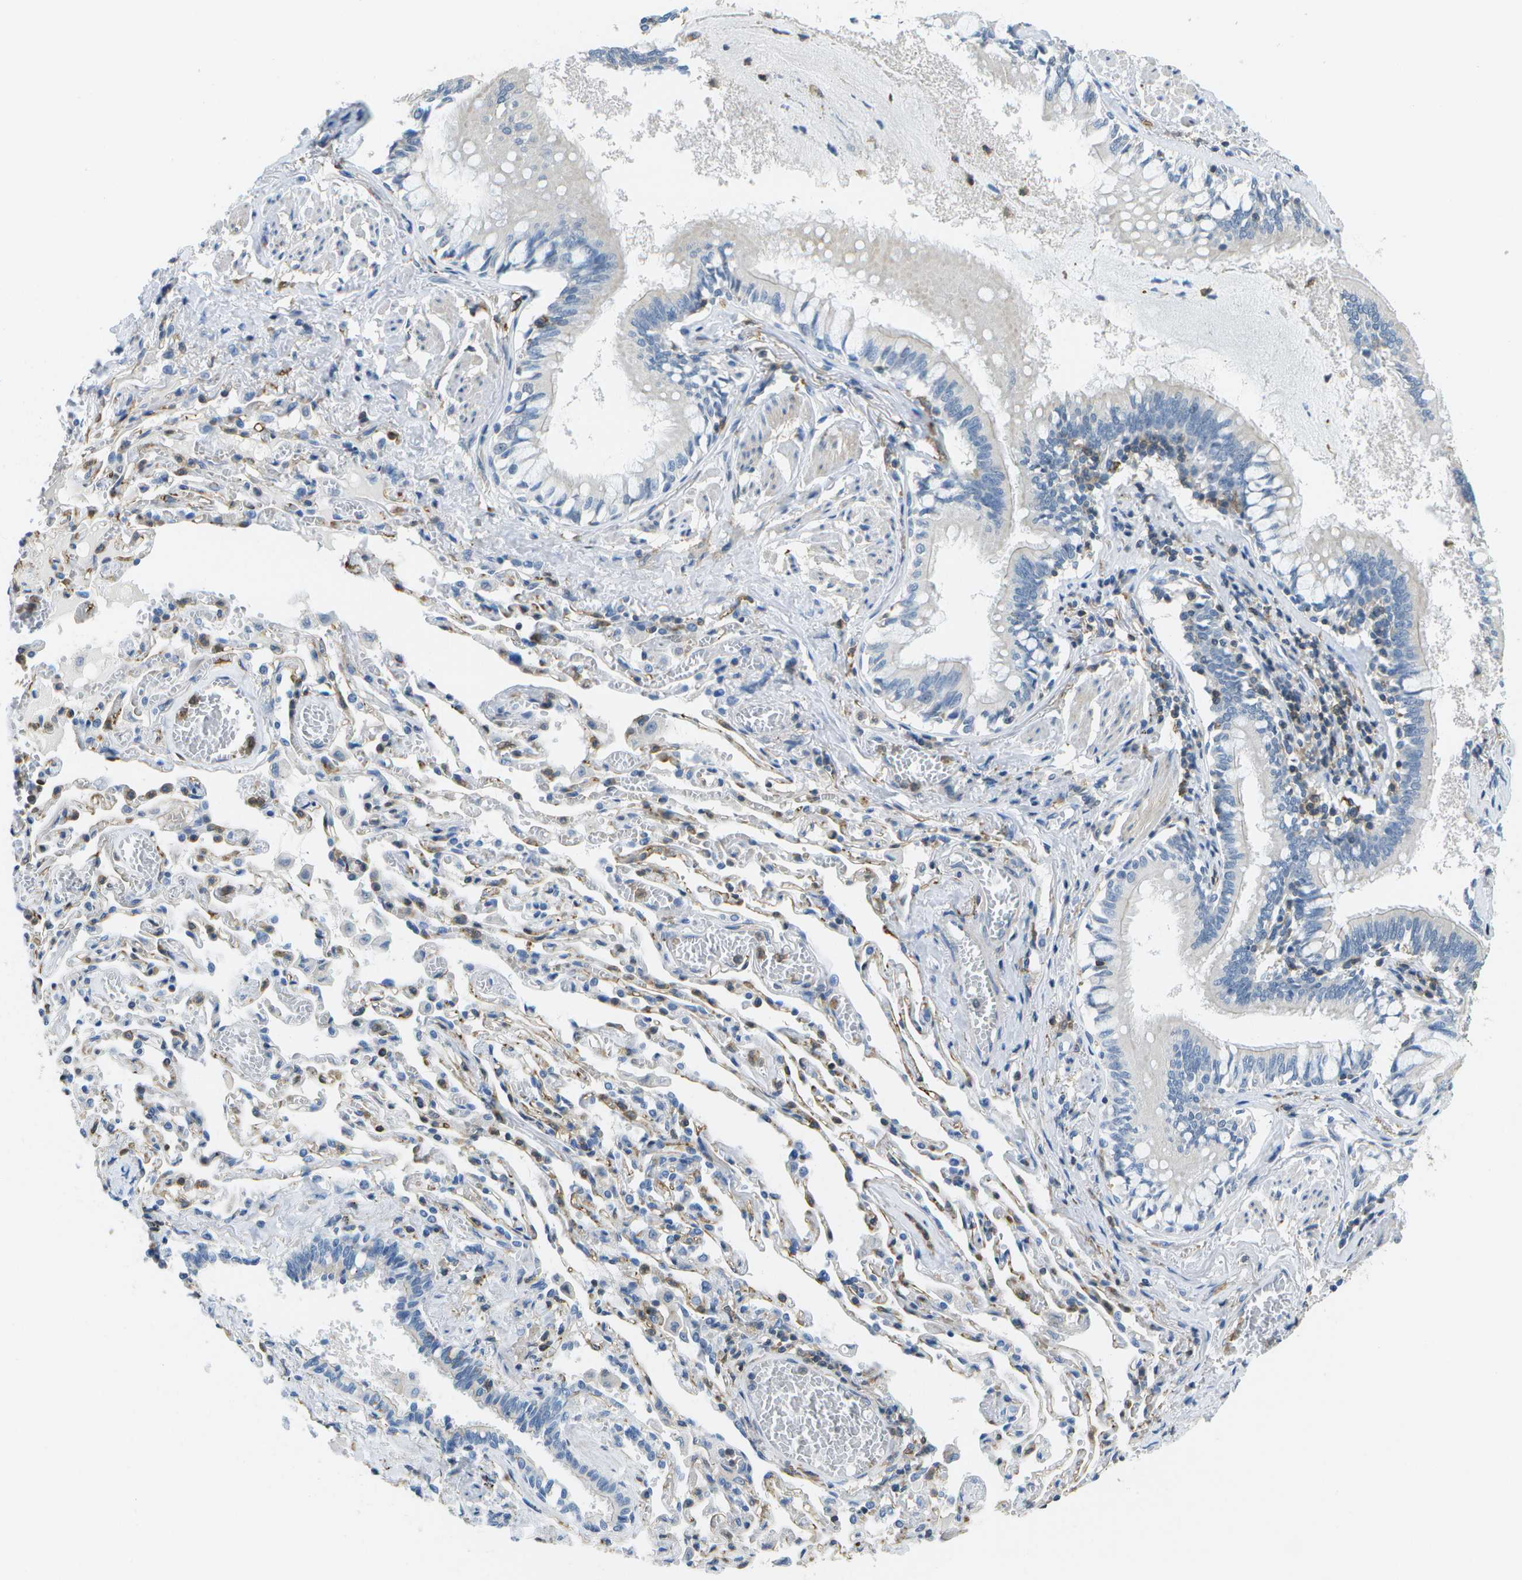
{"staining": {"intensity": "negative", "quantity": "none", "location": "none"}, "tissue": "bronchus", "cell_type": "Respiratory epithelial cells", "image_type": "normal", "snomed": [{"axis": "morphology", "description": "Normal tissue, NOS"}, {"axis": "morphology", "description": "Inflammation, NOS"}, {"axis": "topography", "description": "Cartilage tissue"}, {"axis": "topography", "description": "Lung"}], "caption": "DAB (3,3'-diaminobenzidine) immunohistochemical staining of unremarkable human bronchus demonstrates no significant staining in respiratory epithelial cells. The staining is performed using DAB (3,3'-diaminobenzidine) brown chromogen with nuclei counter-stained in using hematoxylin.", "gene": "RCSD1", "patient": {"sex": "male", "age": 71}}